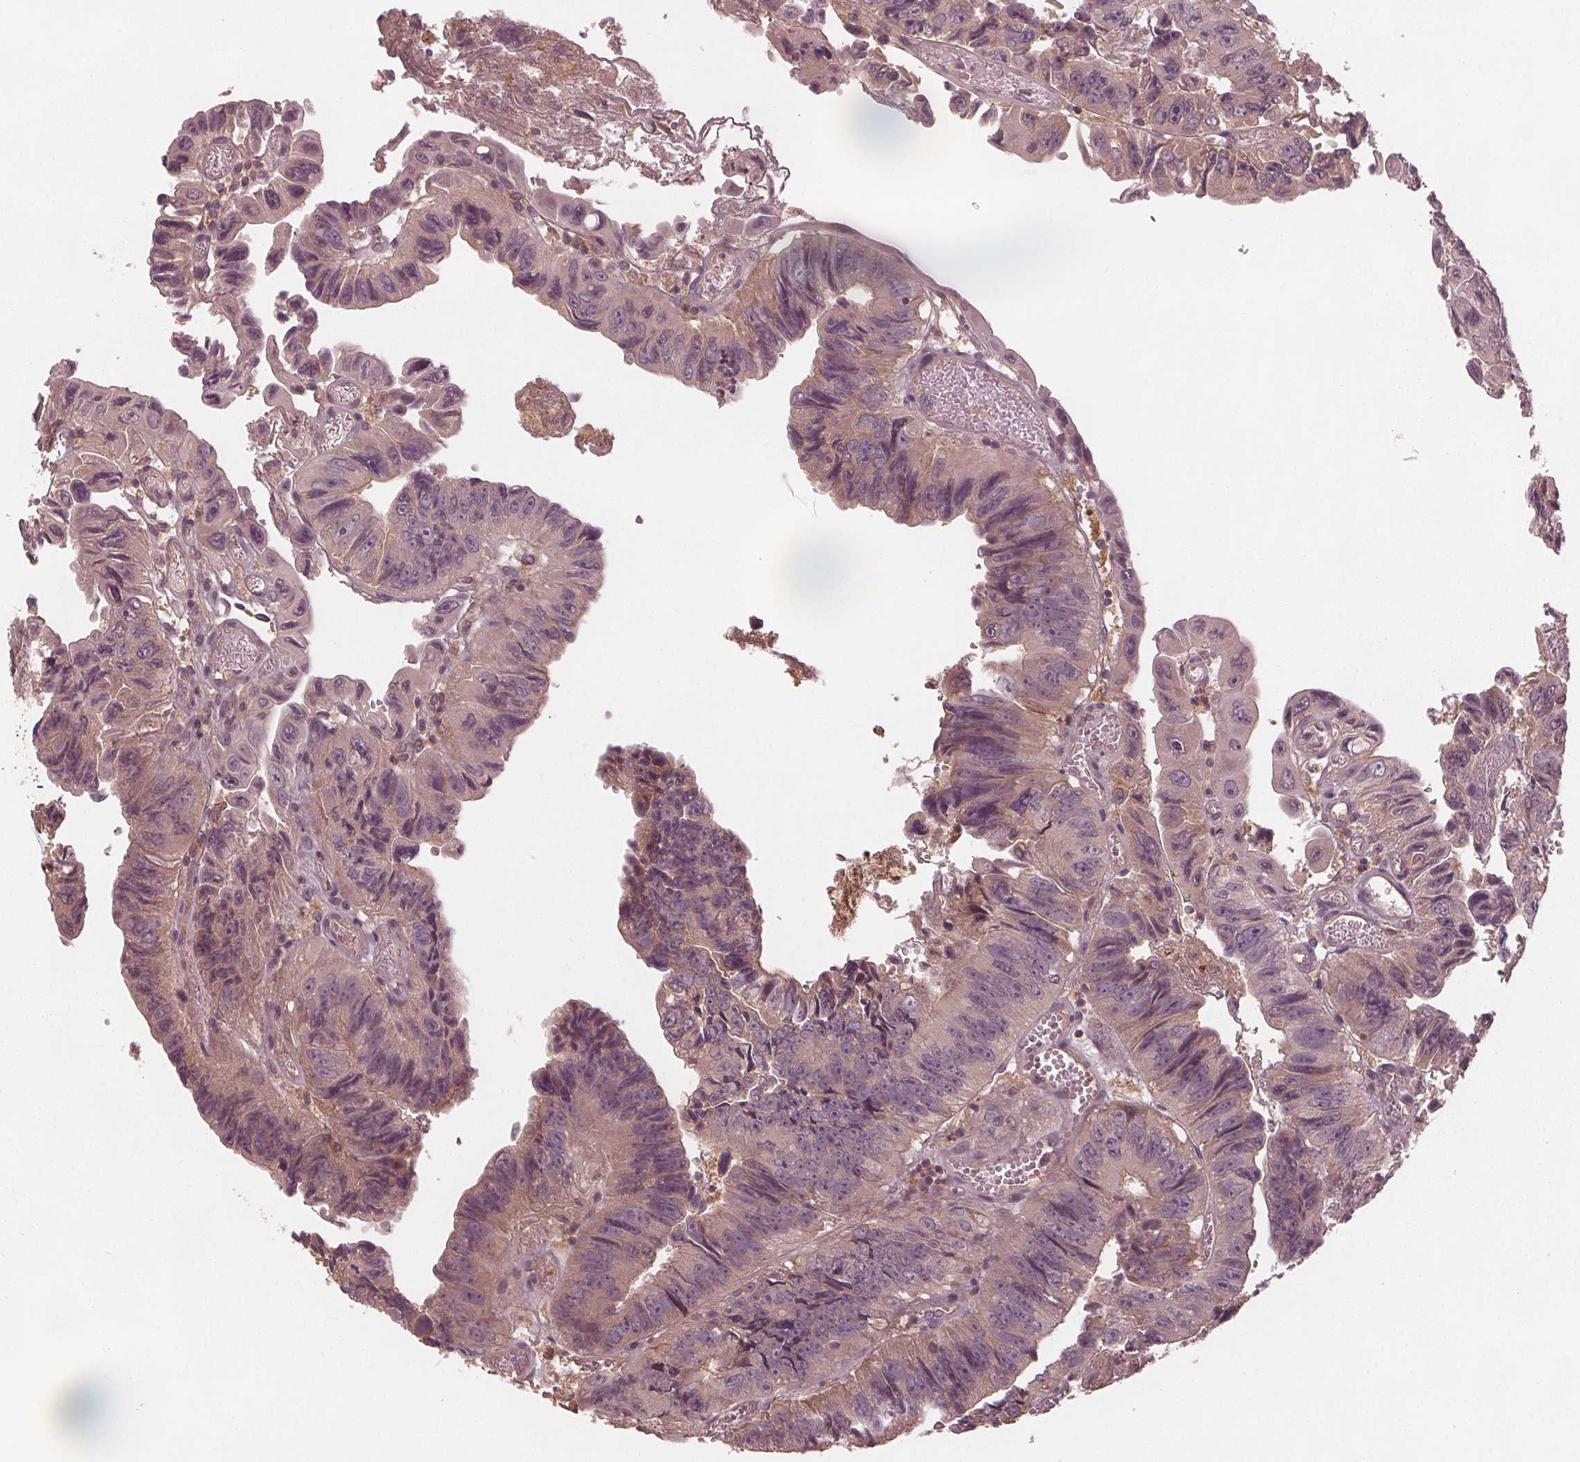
{"staining": {"intensity": "weak", "quantity": "<25%", "location": "cytoplasmic/membranous"}, "tissue": "colorectal cancer", "cell_type": "Tumor cells", "image_type": "cancer", "snomed": [{"axis": "morphology", "description": "Adenocarcinoma, NOS"}, {"axis": "topography", "description": "Colon"}], "caption": "Immunohistochemical staining of human adenocarcinoma (colorectal) displays no significant staining in tumor cells. (Immunohistochemistry (ihc), brightfield microscopy, high magnification).", "gene": "GNB2", "patient": {"sex": "female", "age": 84}}